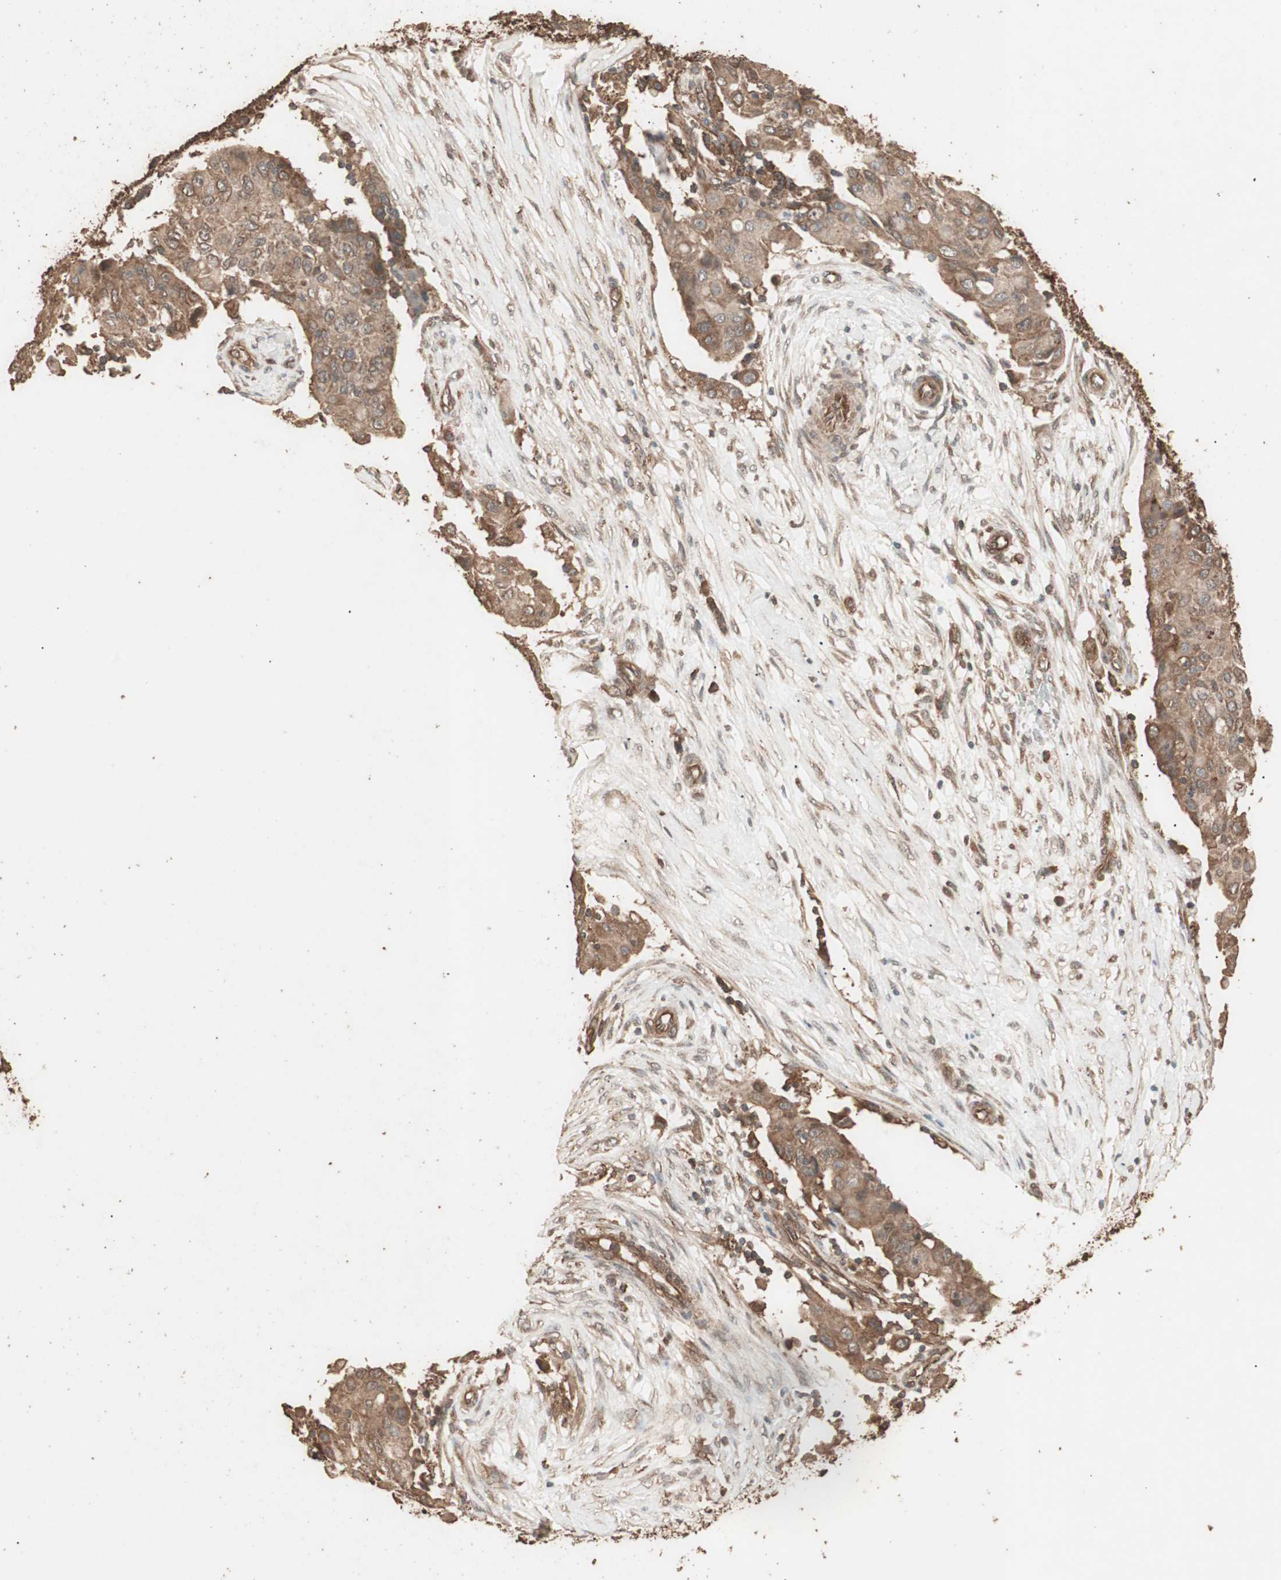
{"staining": {"intensity": "moderate", "quantity": ">75%", "location": "cytoplasmic/membranous"}, "tissue": "ovarian cancer", "cell_type": "Tumor cells", "image_type": "cancer", "snomed": [{"axis": "morphology", "description": "Carcinoma, endometroid"}, {"axis": "topography", "description": "Ovary"}], "caption": "Immunohistochemistry (IHC) micrograph of neoplastic tissue: human ovarian cancer (endometroid carcinoma) stained using immunohistochemistry (IHC) reveals medium levels of moderate protein expression localized specifically in the cytoplasmic/membranous of tumor cells, appearing as a cytoplasmic/membranous brown color.", "gene": "CCN4", "patient": {"sex": "female", "age": 42}}